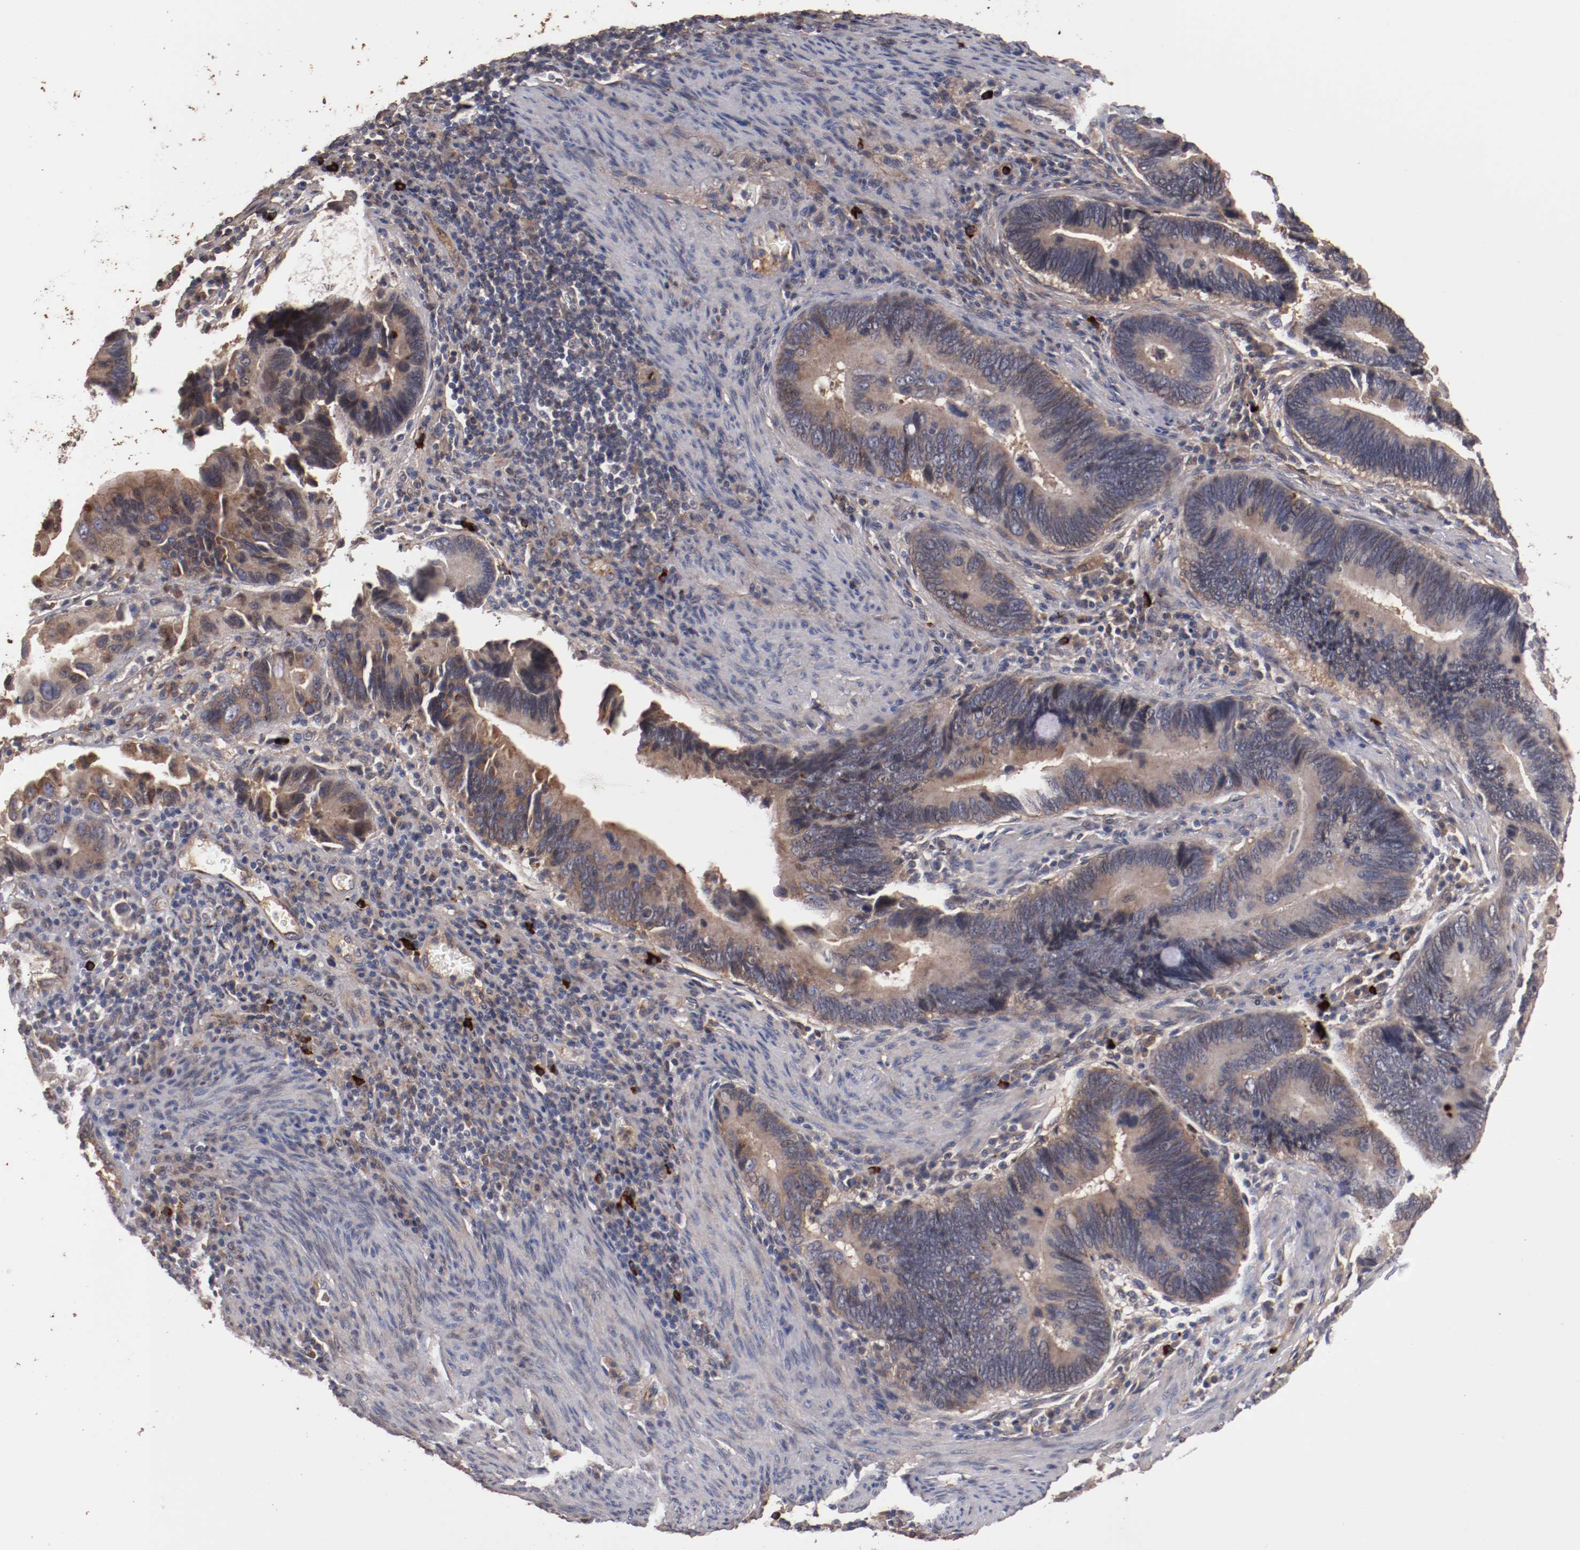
{"staining": {"intensity": "moderate", "quantity": ">75%", "location": "cytoplasmic/membranous"}, "tissue": "pancreatic cancer", "cell_type": "Tumor cells", "image_type": "cancer", "snomed": [{"axis": "morphology", "description": "Adenocarcinoma, NOS"}, {"axis": "topography", "description": "Pancreas"}], "caption": "Human pancreatic cancer stained with a protein marker exhibits moderate staining in tumor cells.", "gene": "DIPK2B", "patient": {"sex": "female", "age": 70}}